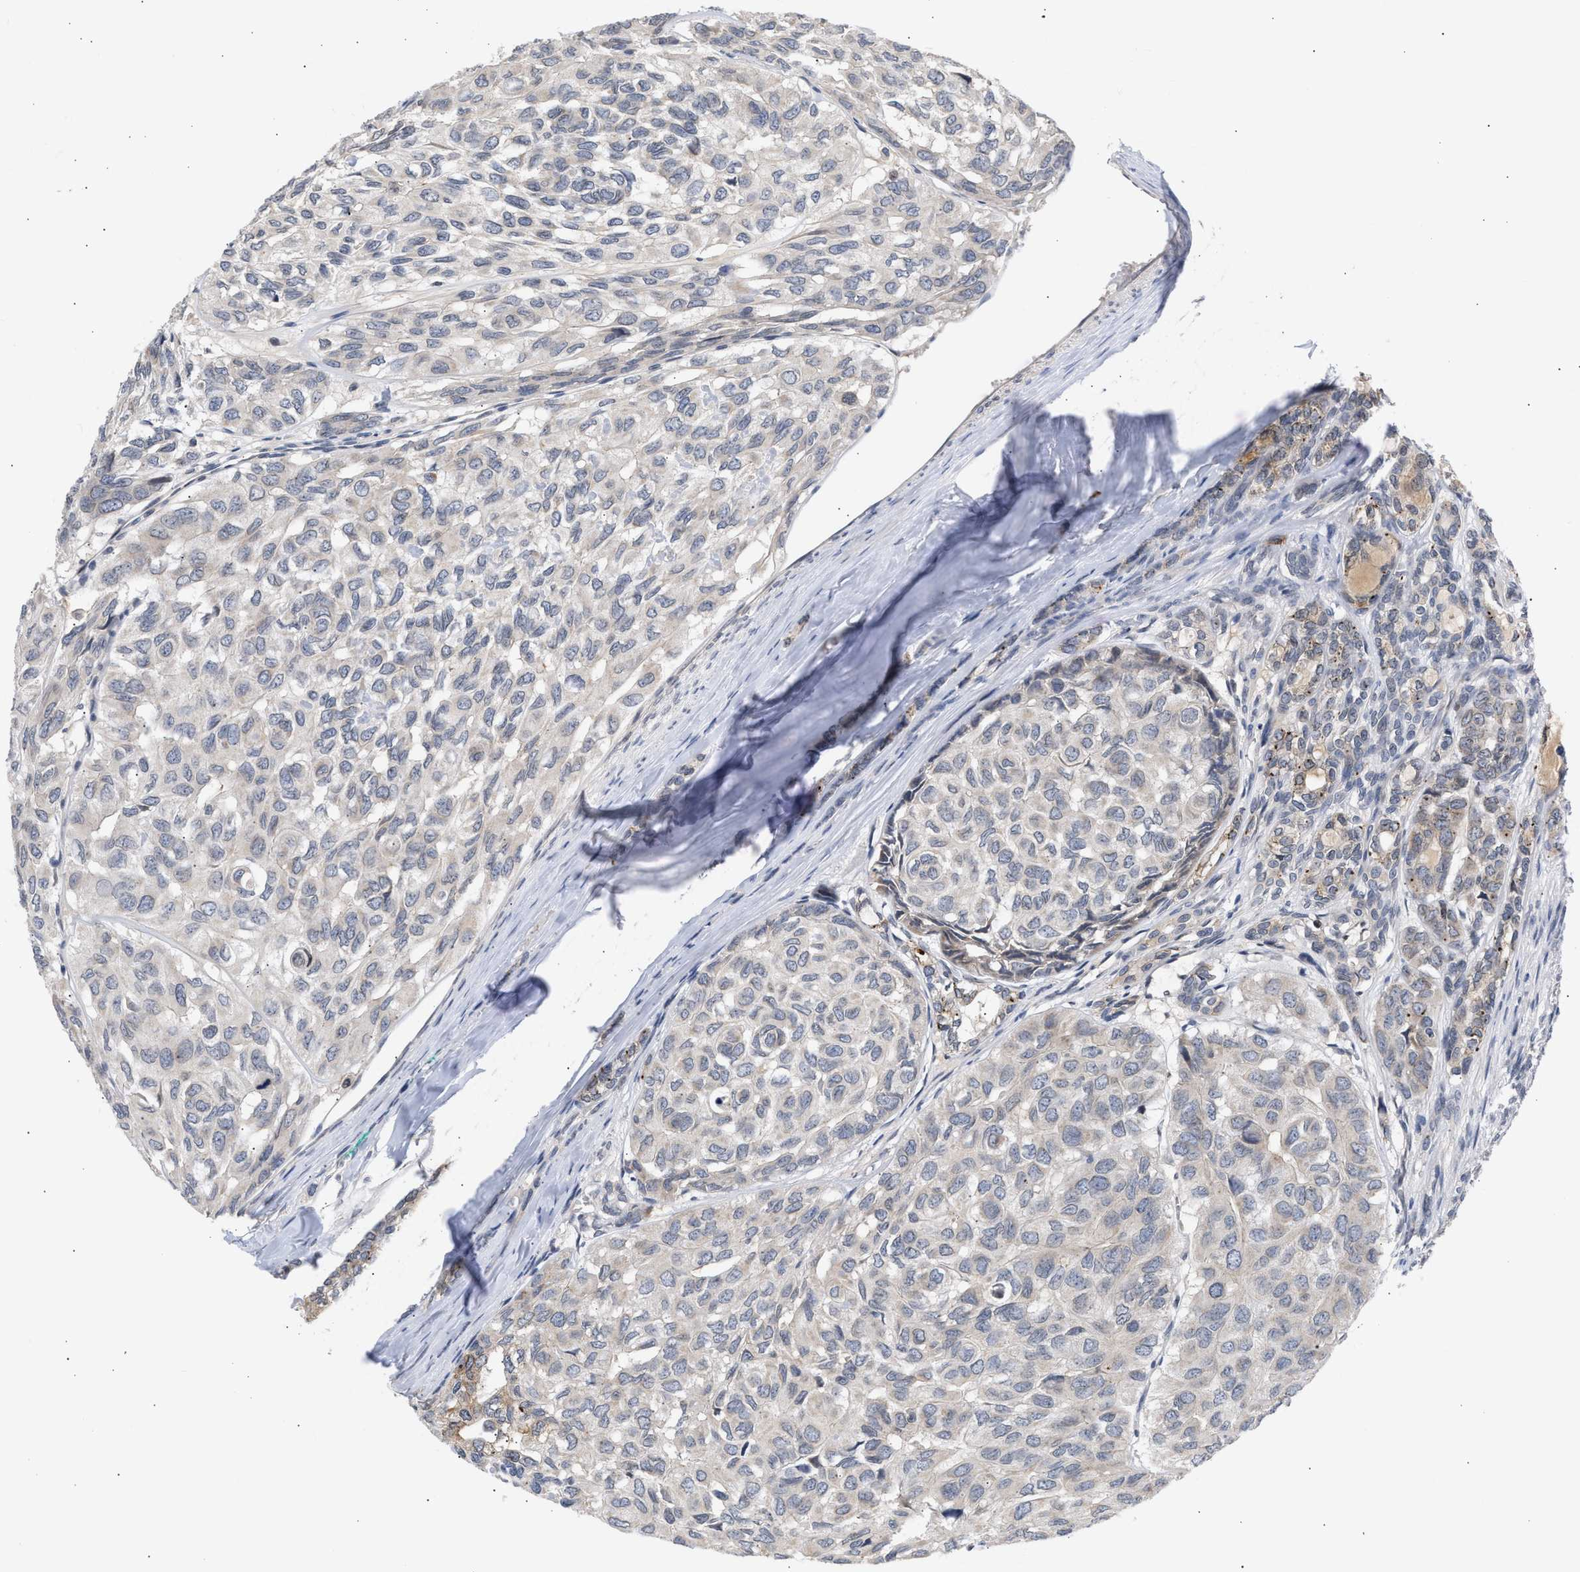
{"staining": {"intensity": "negative", "quantity": "none", "location": "none"}, "tissue": "head and neck cancer", "cell_type": "Tumor cells", "image_type": "cancer", "snomed": [{"axis": "morphology", "description": "Adenocarcinoma, NOS"}, {"axis": "topography", "description": "Salivary gland, NOS"}, {"axis": "topography", "description": "Head-Neck"}], "caption": "Immunohistochemistry (IHC) image of neoplastic tissue: human head and neck adenocarcinoma stained with DAB (3,3'-diaminobenzidine) exhibits no significant protein expression in tumor cells.", "gene": "NUP62", "patient": {"sex": "female", "age": 76}}